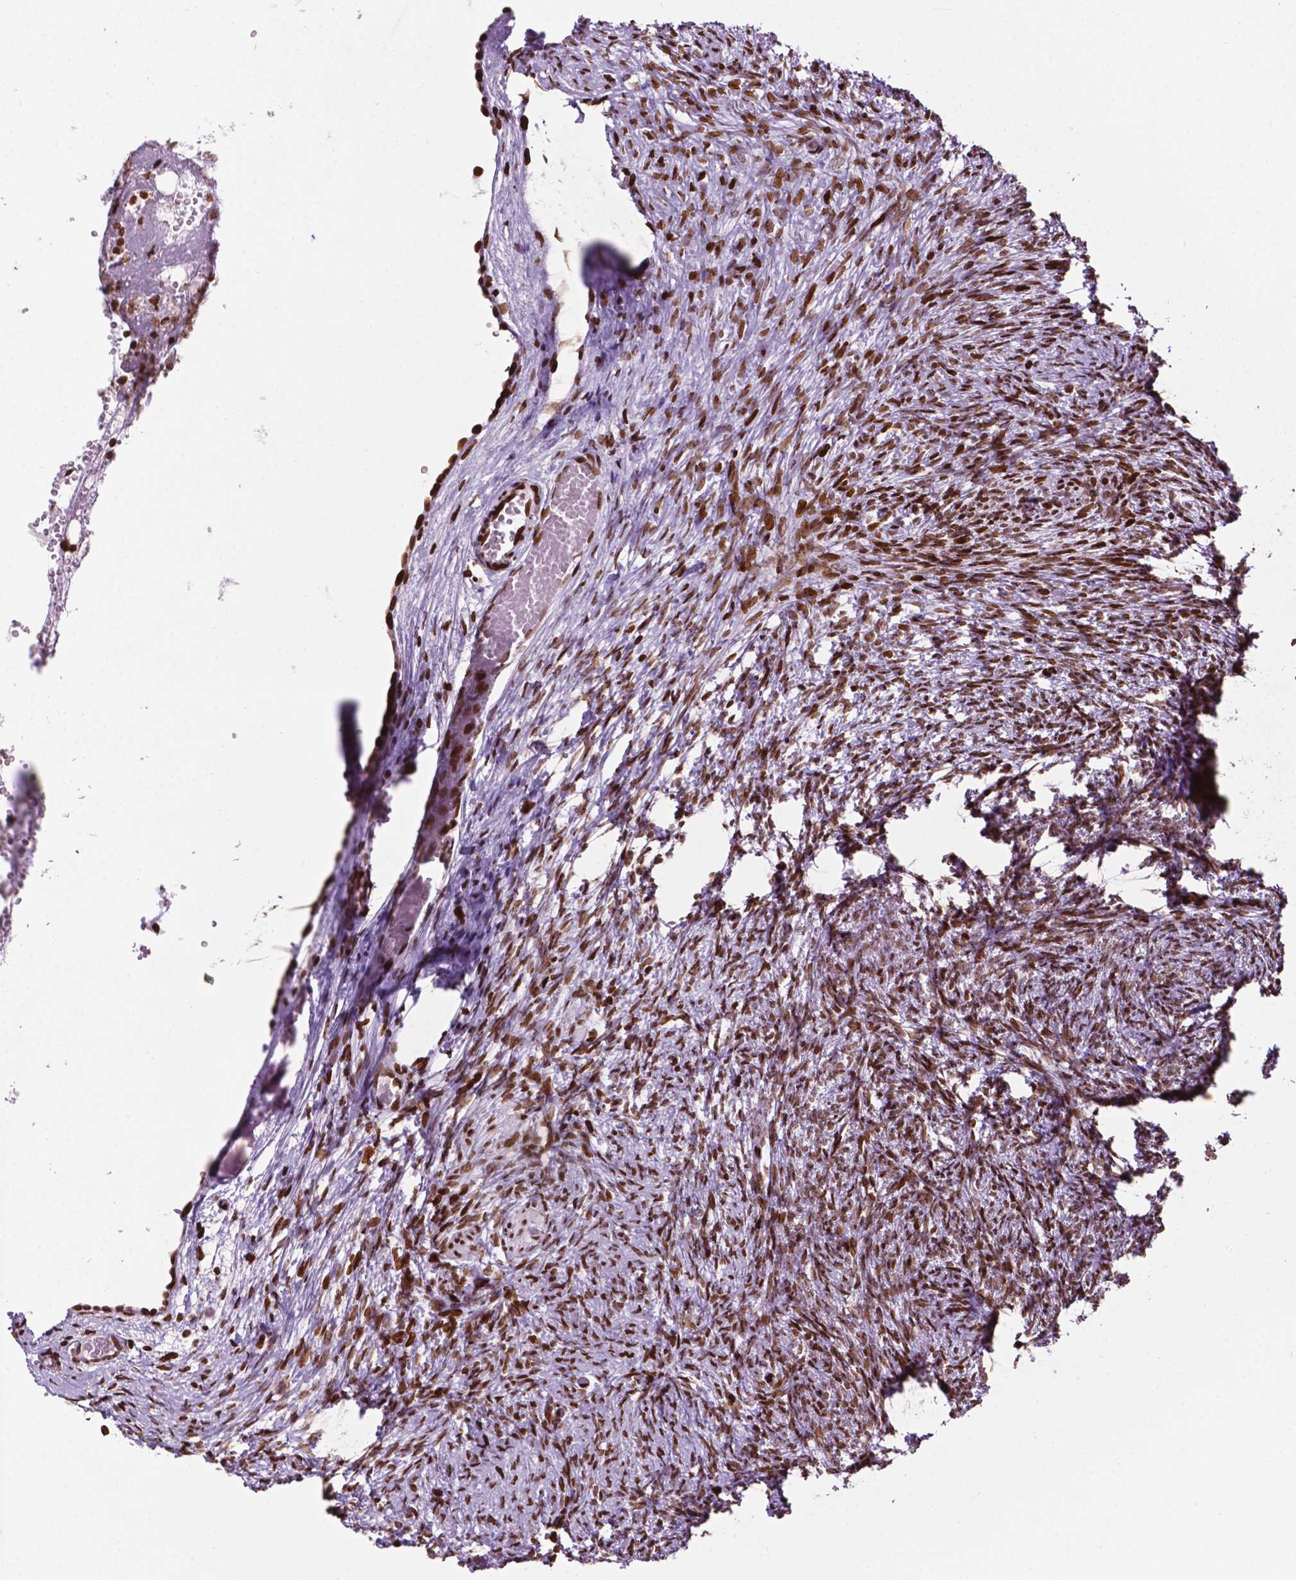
{"staining": {"intensity": "moderate", "quantity": ">75%", "location": "nuclear"}, "tissue": "ovary", "cell_type": "Ovarian stroma cells", "image_type": "normal", "snomed": [{"axis": "morphology", "description": "Normal tissue, NOS"}, {"axis": "topography", "description": "Ovary"}], "caption": "An image of human ovary stained for a protein exhibits moderate nuclear brown staining in ovarian stroma cells. (IHC, brightfield microscopy, high magnification).", "gene": "TMEM250", "patient": {"sex": "female", "age": 46}}